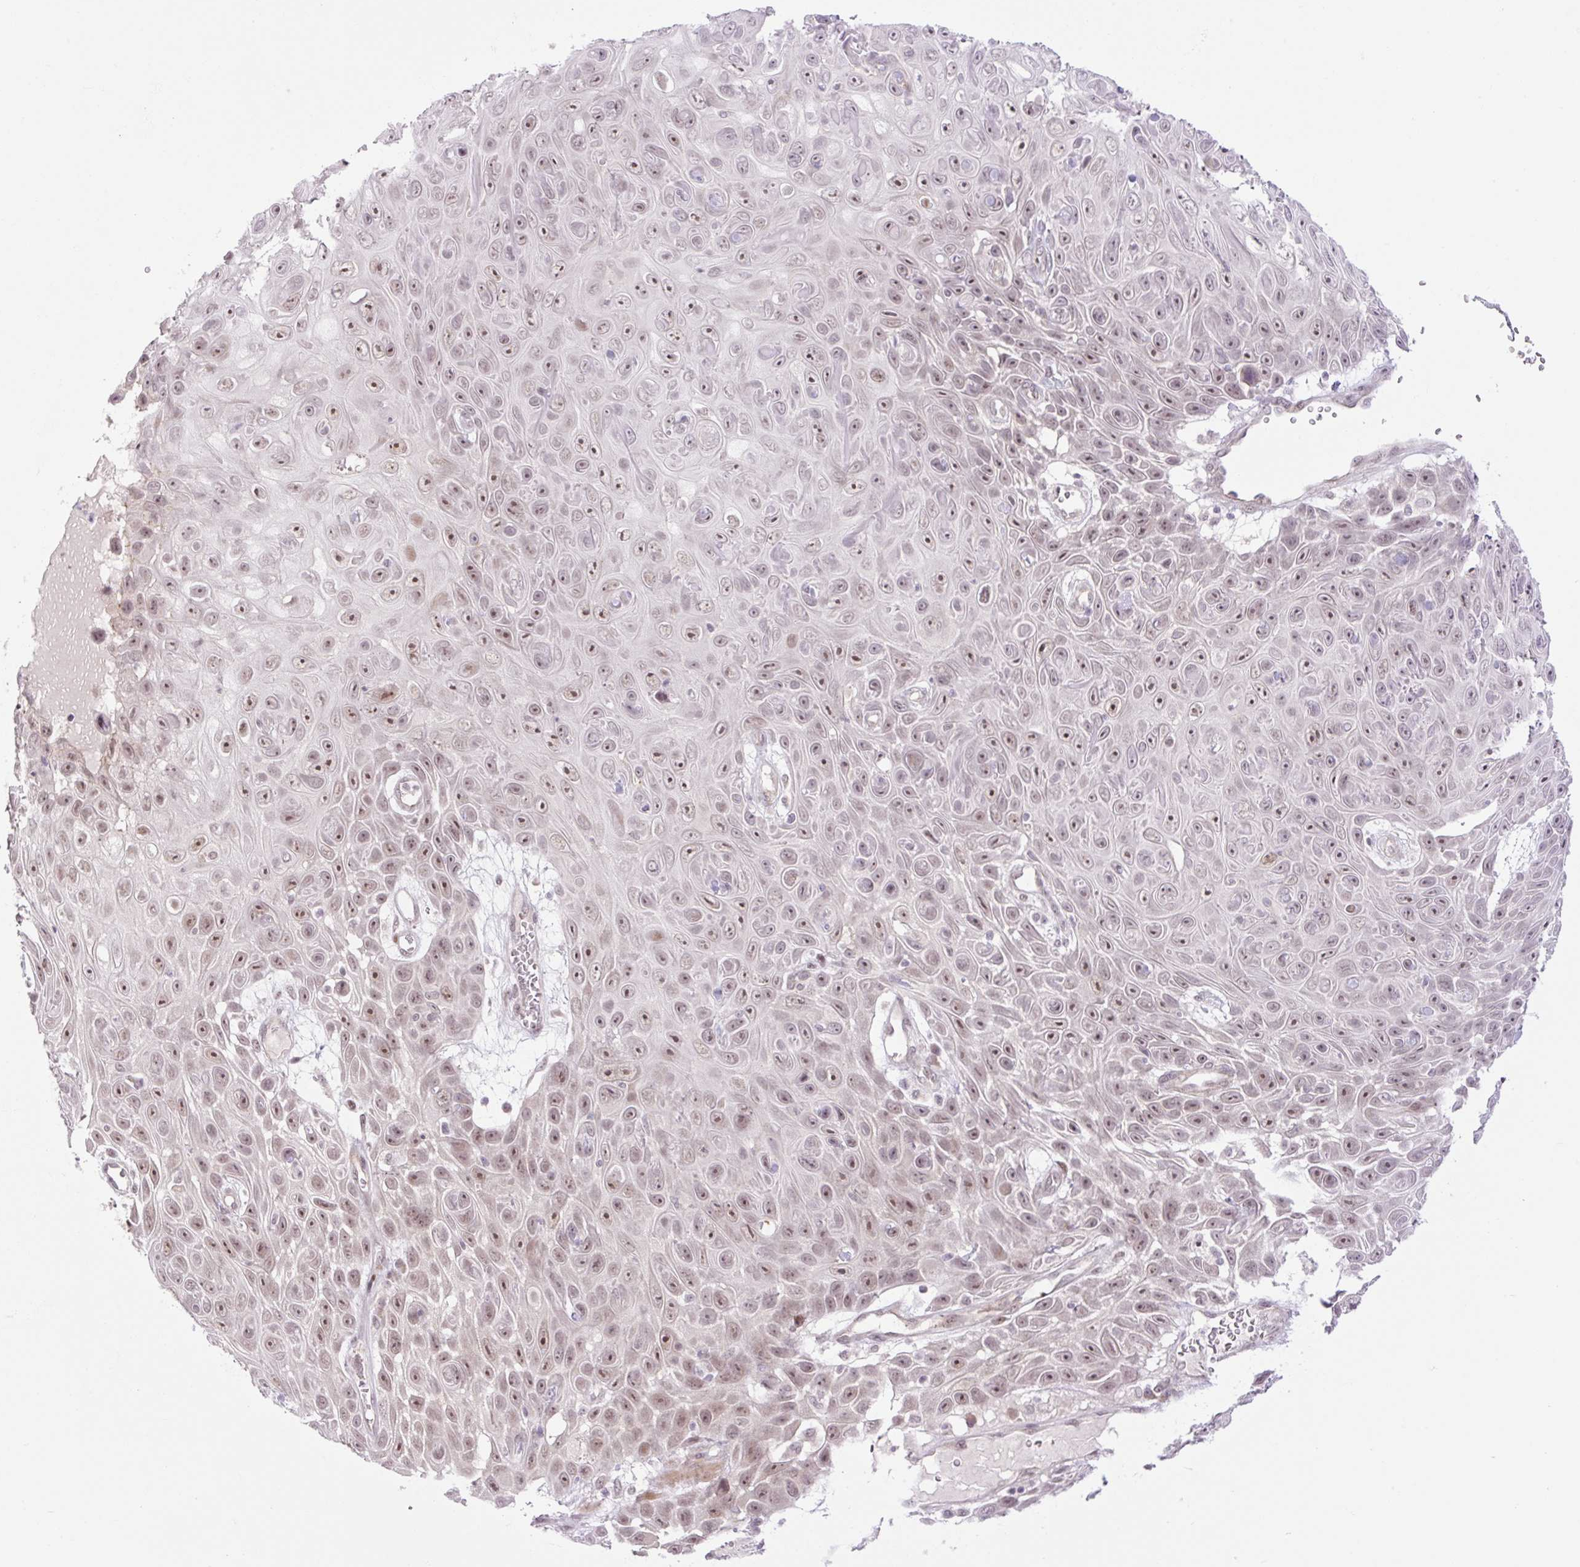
{"staining": {"intensity": "moderate", "quantity": "25%-75%", "location": "nuclear"}, "tissue": "skin cancer", "cell_type": "Tumor cells", "image_type": "cancer", "snomed": [{"axis": "morphology", "description": "Squamous cell carcinoma, NOS"}, {"axis": "topography", "description": "Skin"}], "caption": "Skin cancer stained for a protein (brown) displays moderate nuclear positive expression in approximately 25%-75% of tumor cells.", "gene": "ICE1", "patient": {"sex": "male", "age": 82}}